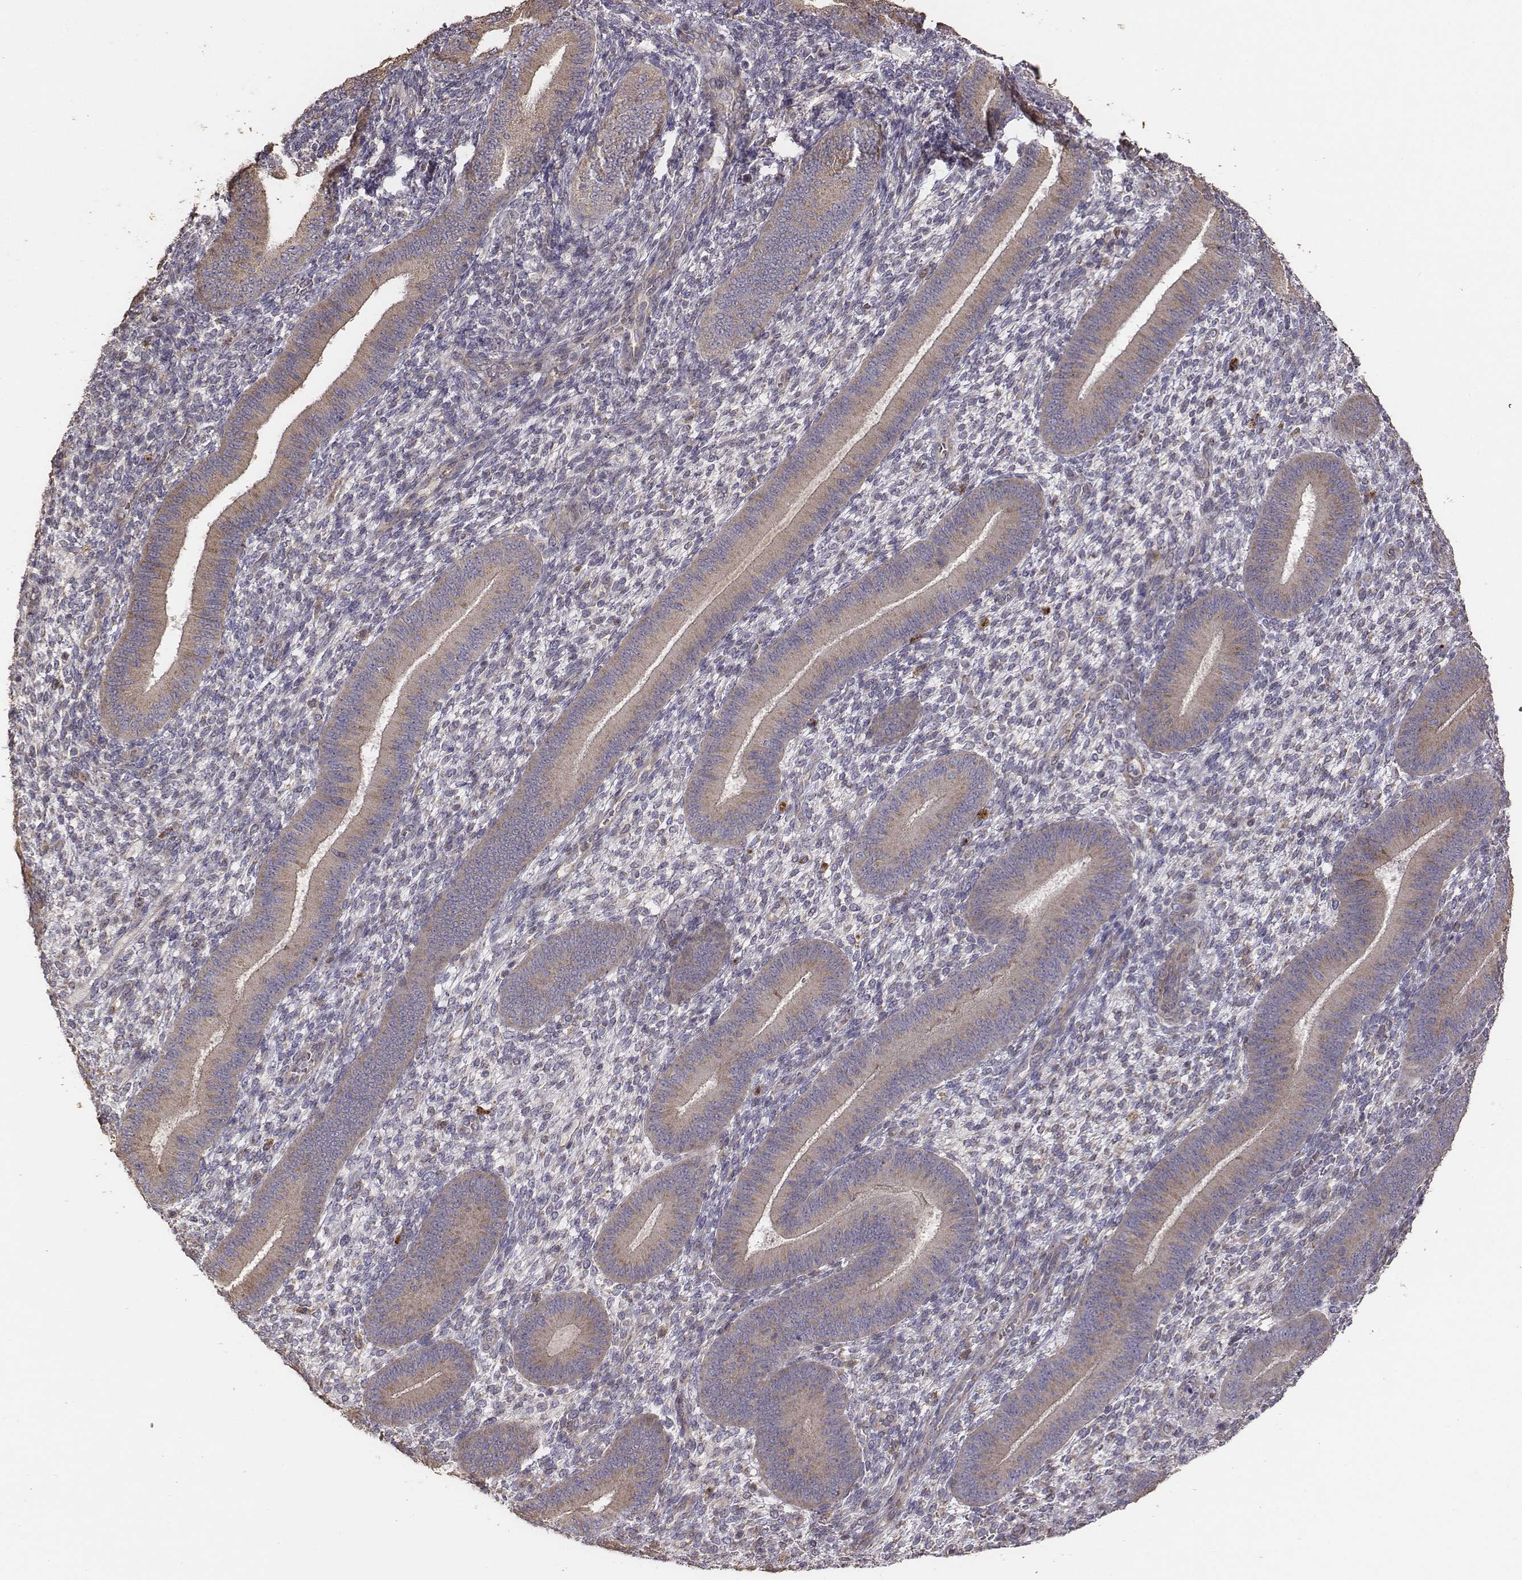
{"staining": {"intensity": "weak", "quantity": "<25%", "location": "cytoplasmic/membranous"}, "tissue": "endometrium", "cell_type": "Cells in endometrial stroma", "image_type": "normal", "snomed": [{"axis": "morphology", "description": "Normal tissue, NOS"}, {"axis": "topography", "description": "Endometrium"}], "caption": "A micrograph of endometrium stained for a protein shows no brown staining in cells in endometrial stroma.", "gene": "AP1B1", "patient": {"sex": "female", "age": 39}}